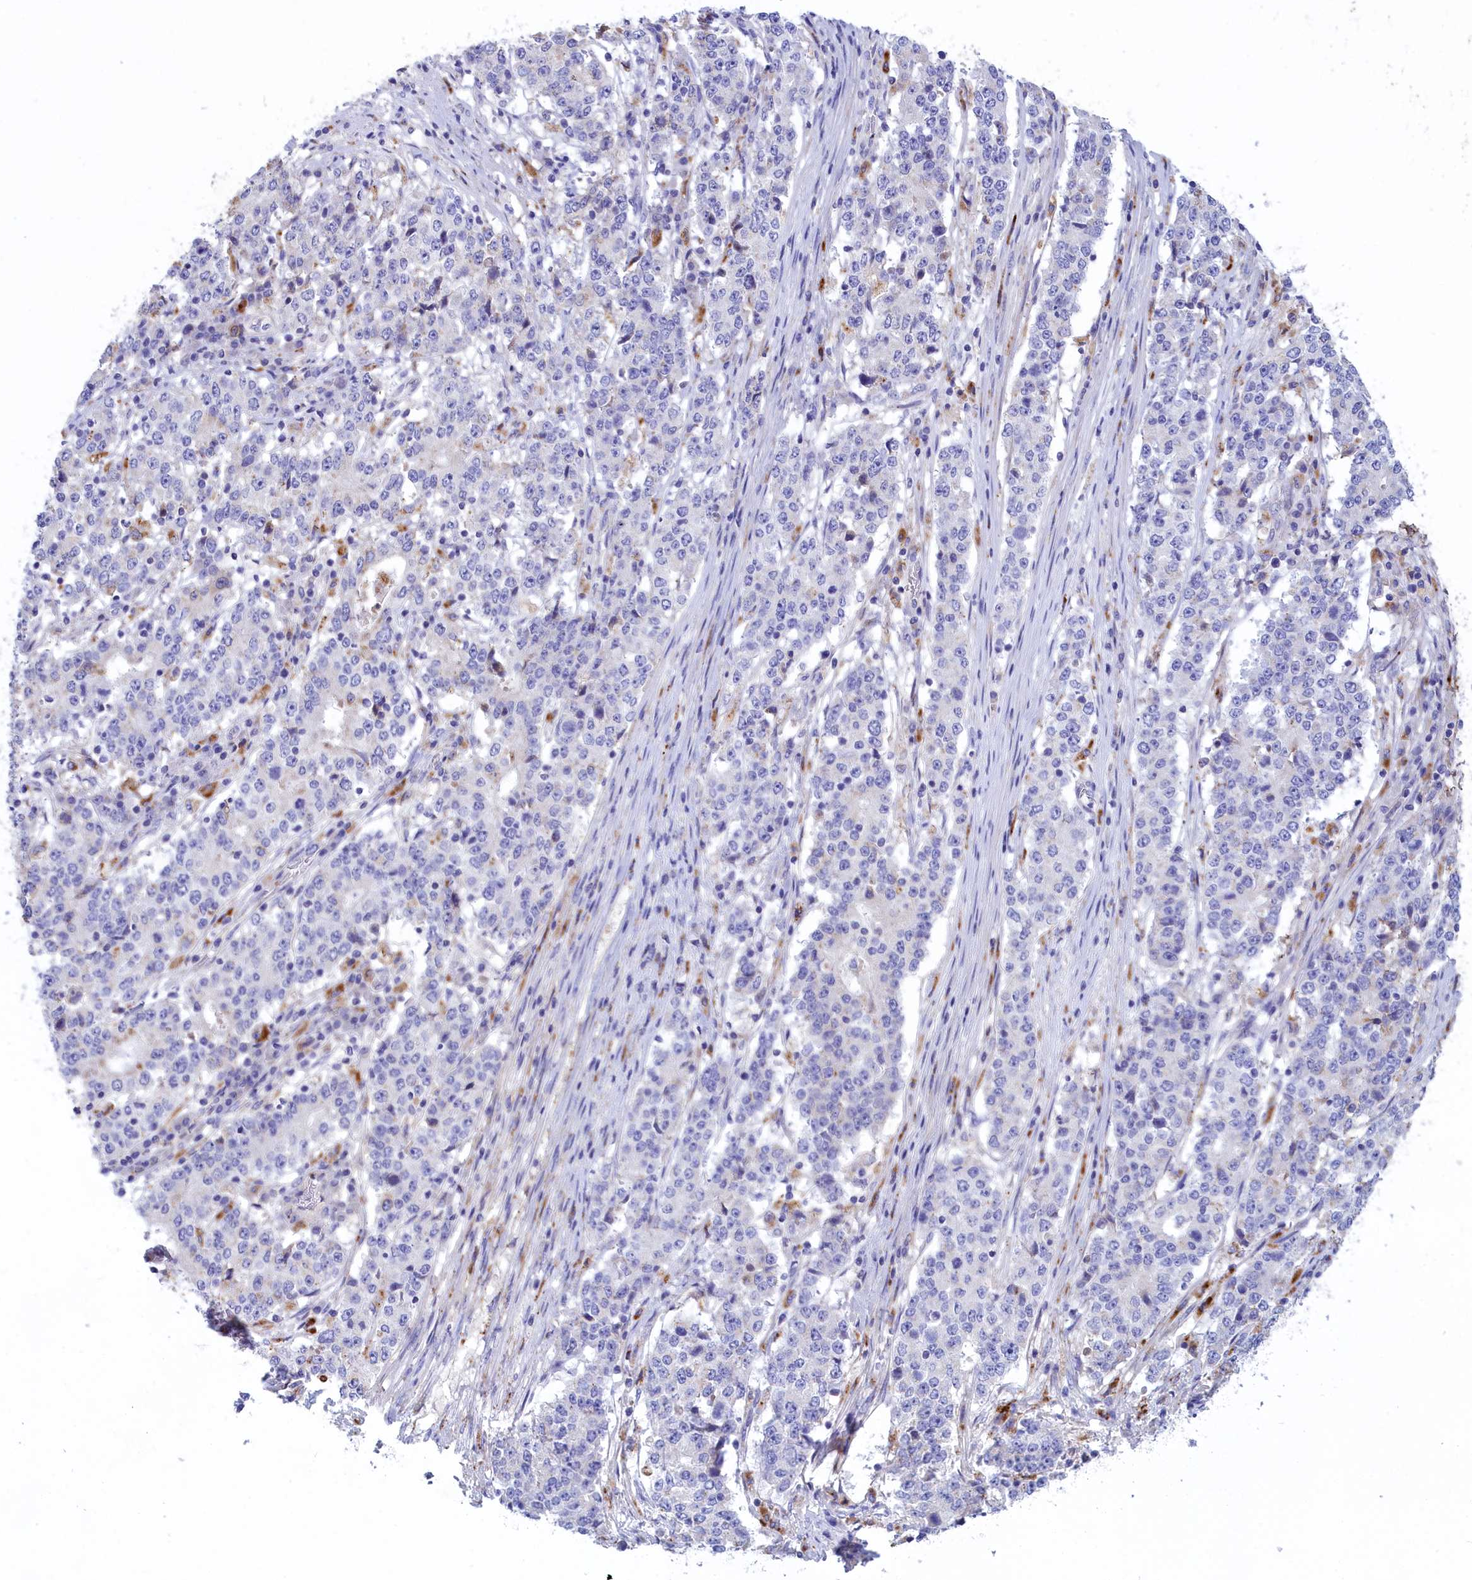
{"staining": {"intensity": "negative", "quantity": "none", "location": "none"}, "tissue": "stomach cancer", "cell_type": "Tumor cells", "image_type": "cancer", "snomed": [{"axis": "morphology", "description": "Adenocarcinoma, NOS"}, {"axis": "topography", "description": "Stomach"}], "caption": "Immunohistochemistry photomicrograph of neoplastic tissue: human stomach cancer (adenocarcinoma) stained with DAB displays no significant protein expression in tumor cells. Brightfield microscopy of immunohistochemistry stained with DAB (brown) and hematoxylin (blue), captured at high magnification.", "gene": "WDR6", "patient": {"sex": "male", "age": 59}}